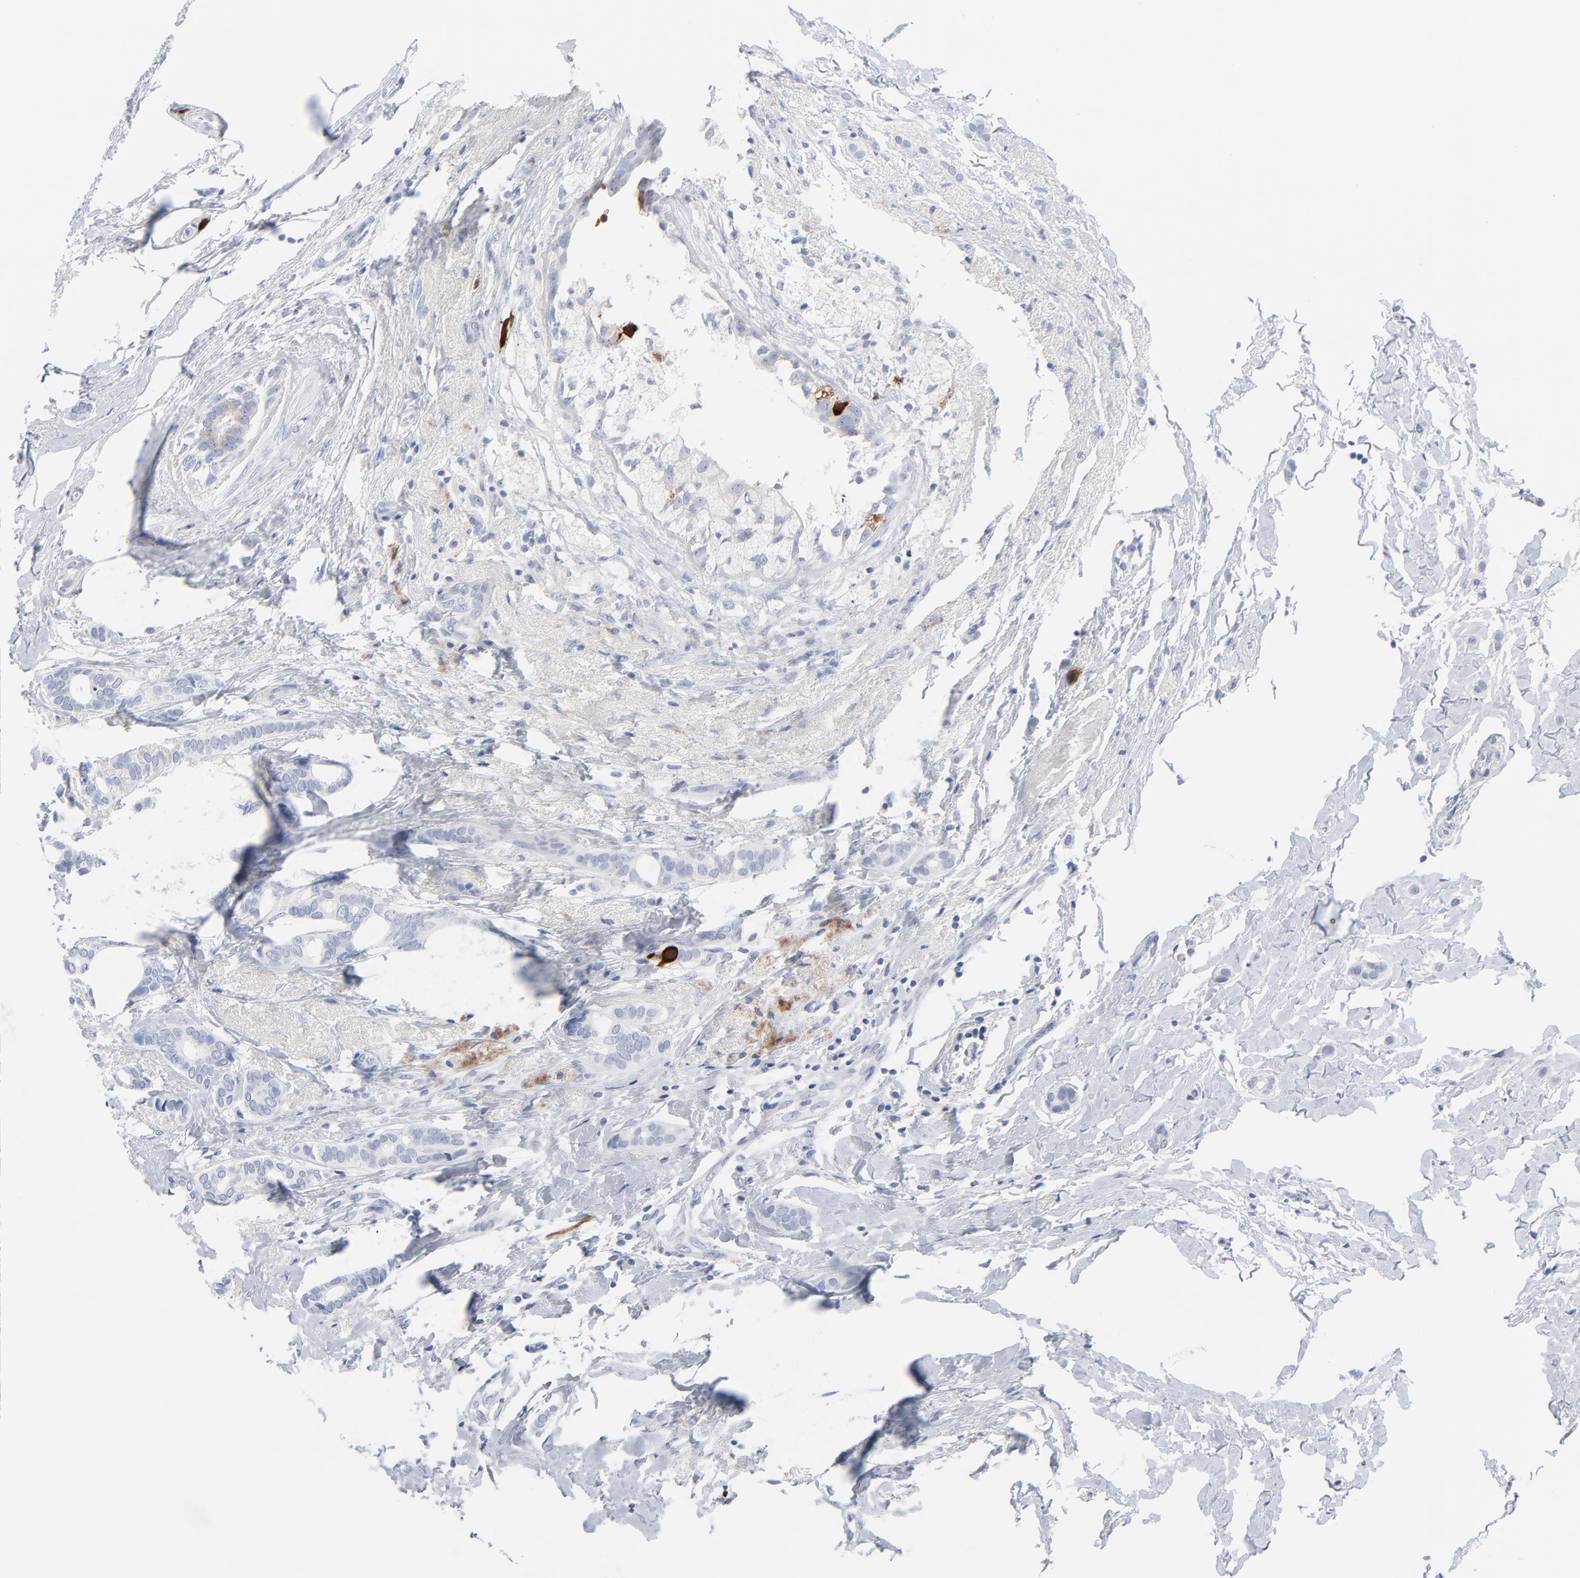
{"staining": {"intensity": "strong", "quantity": "<25%", "location": "cytoplasmic/membranous,nuclear"}, "tissue": "breast cancer", "cell_type": "Tumor cells", "image_type": "cancer", "snomed": [{"axis": "morphology", "description": "Duct carcinoma"}, {"axis": "topography", "description": "Breast"}], "caption": "Immunohistochemical staining of human breast cancer (intraductal carcinoma) shows medium levels of strong cytoplasmic/membranous and nuclear expression in approximately <25% of tumor cells. (Stains: DAB (3,3'-diaminobenzidine) in brown, nuclei in blue, Microscopy: brightfield microscopy at high magnification).", "gene": "CDK1", "patient": {"sex": "female", "age": 54}}